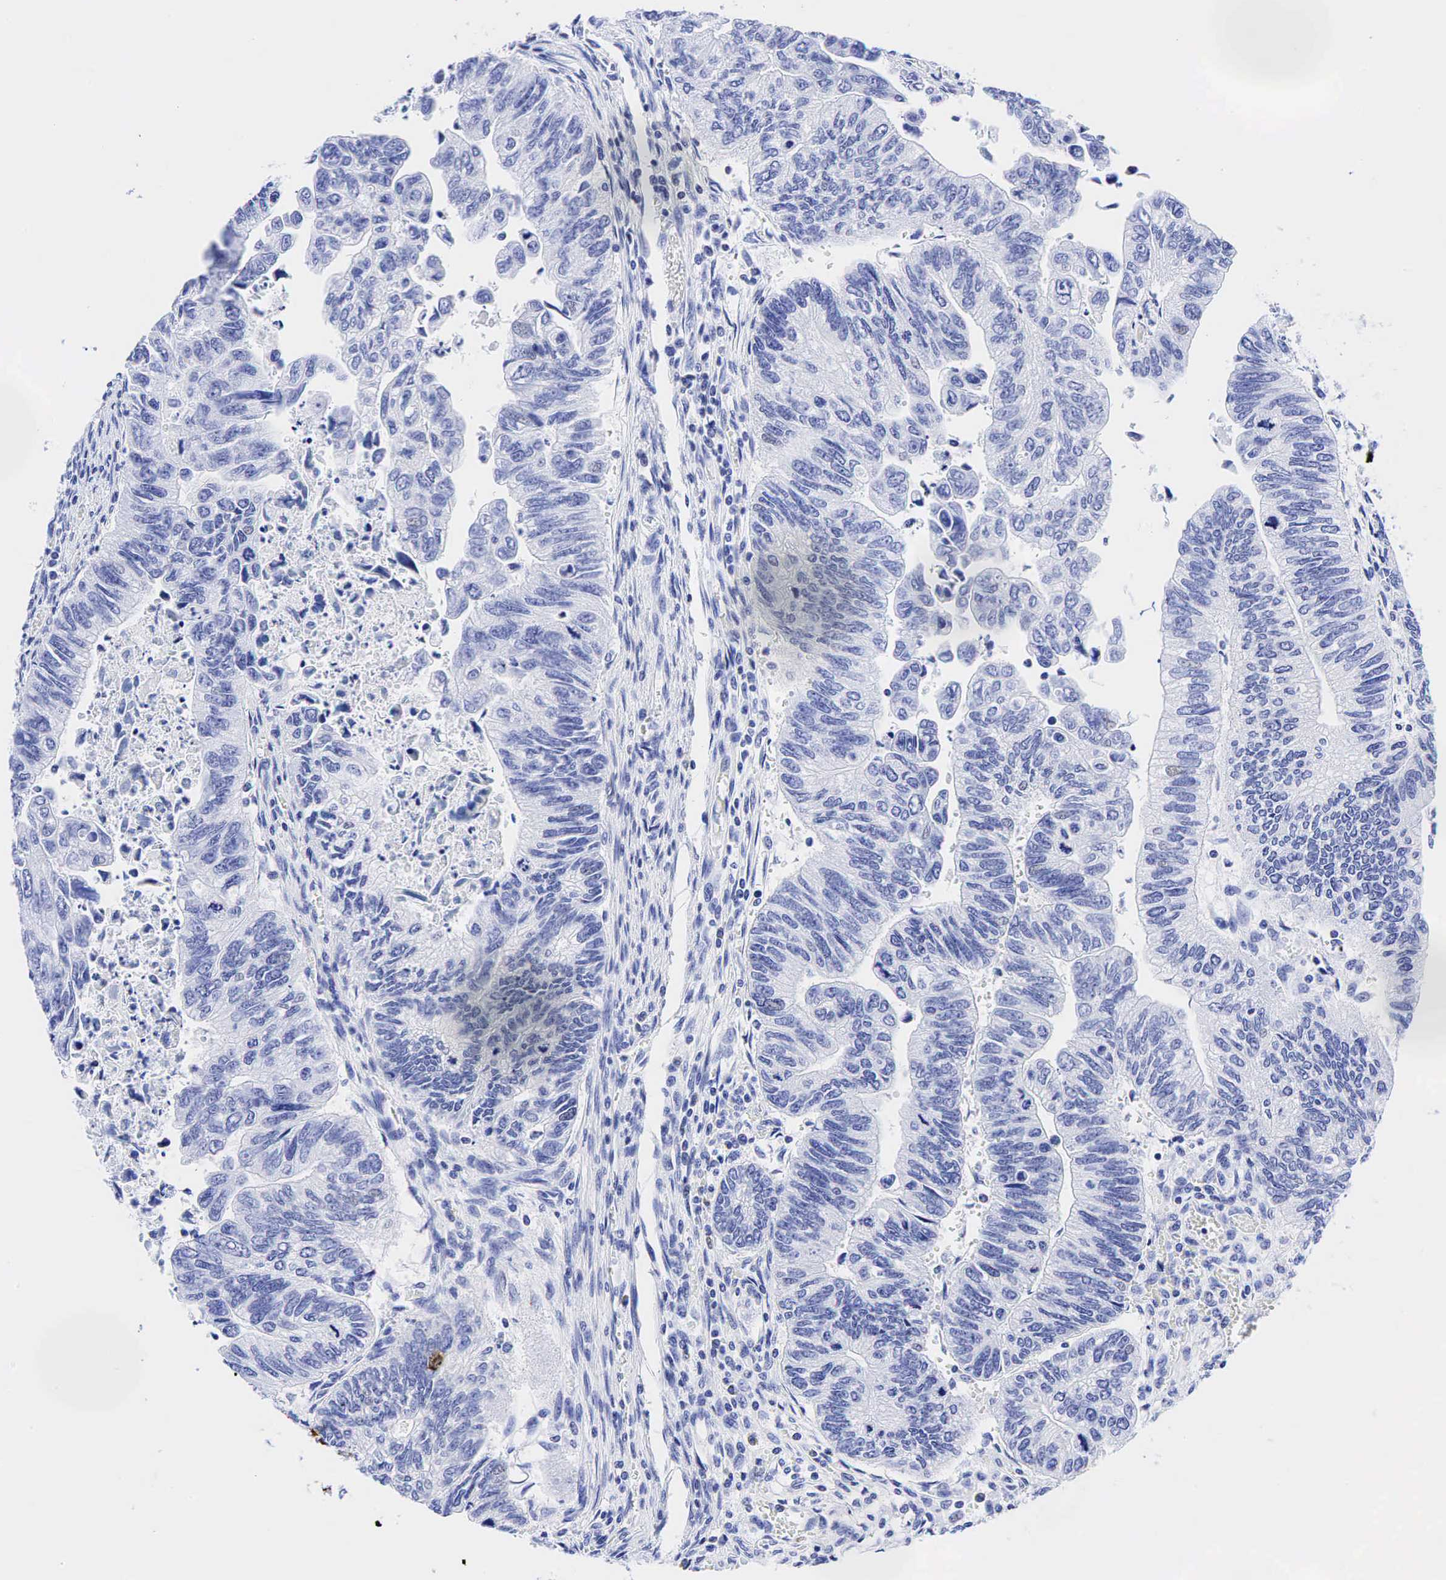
{"staining": {"intensity": "negative", "quantity": "none", "location": "none"}, "tissue": "colorectal cancer", "cell_type": "Tumor cells", "image_type": "cancer", "snomed": [{"axis": "morphology", "description": "Adenocarcinoma, NOS"}, {"axis": "topography", "description": "Colon"}], "caption": "The immunohistochemistry (IHC) micrograph has no significant positivity in tumor cells of adenocarcinoma (colorectal) tissue.", "gene": "CHGA", "patient": {"sex": "female", "age": 11}}